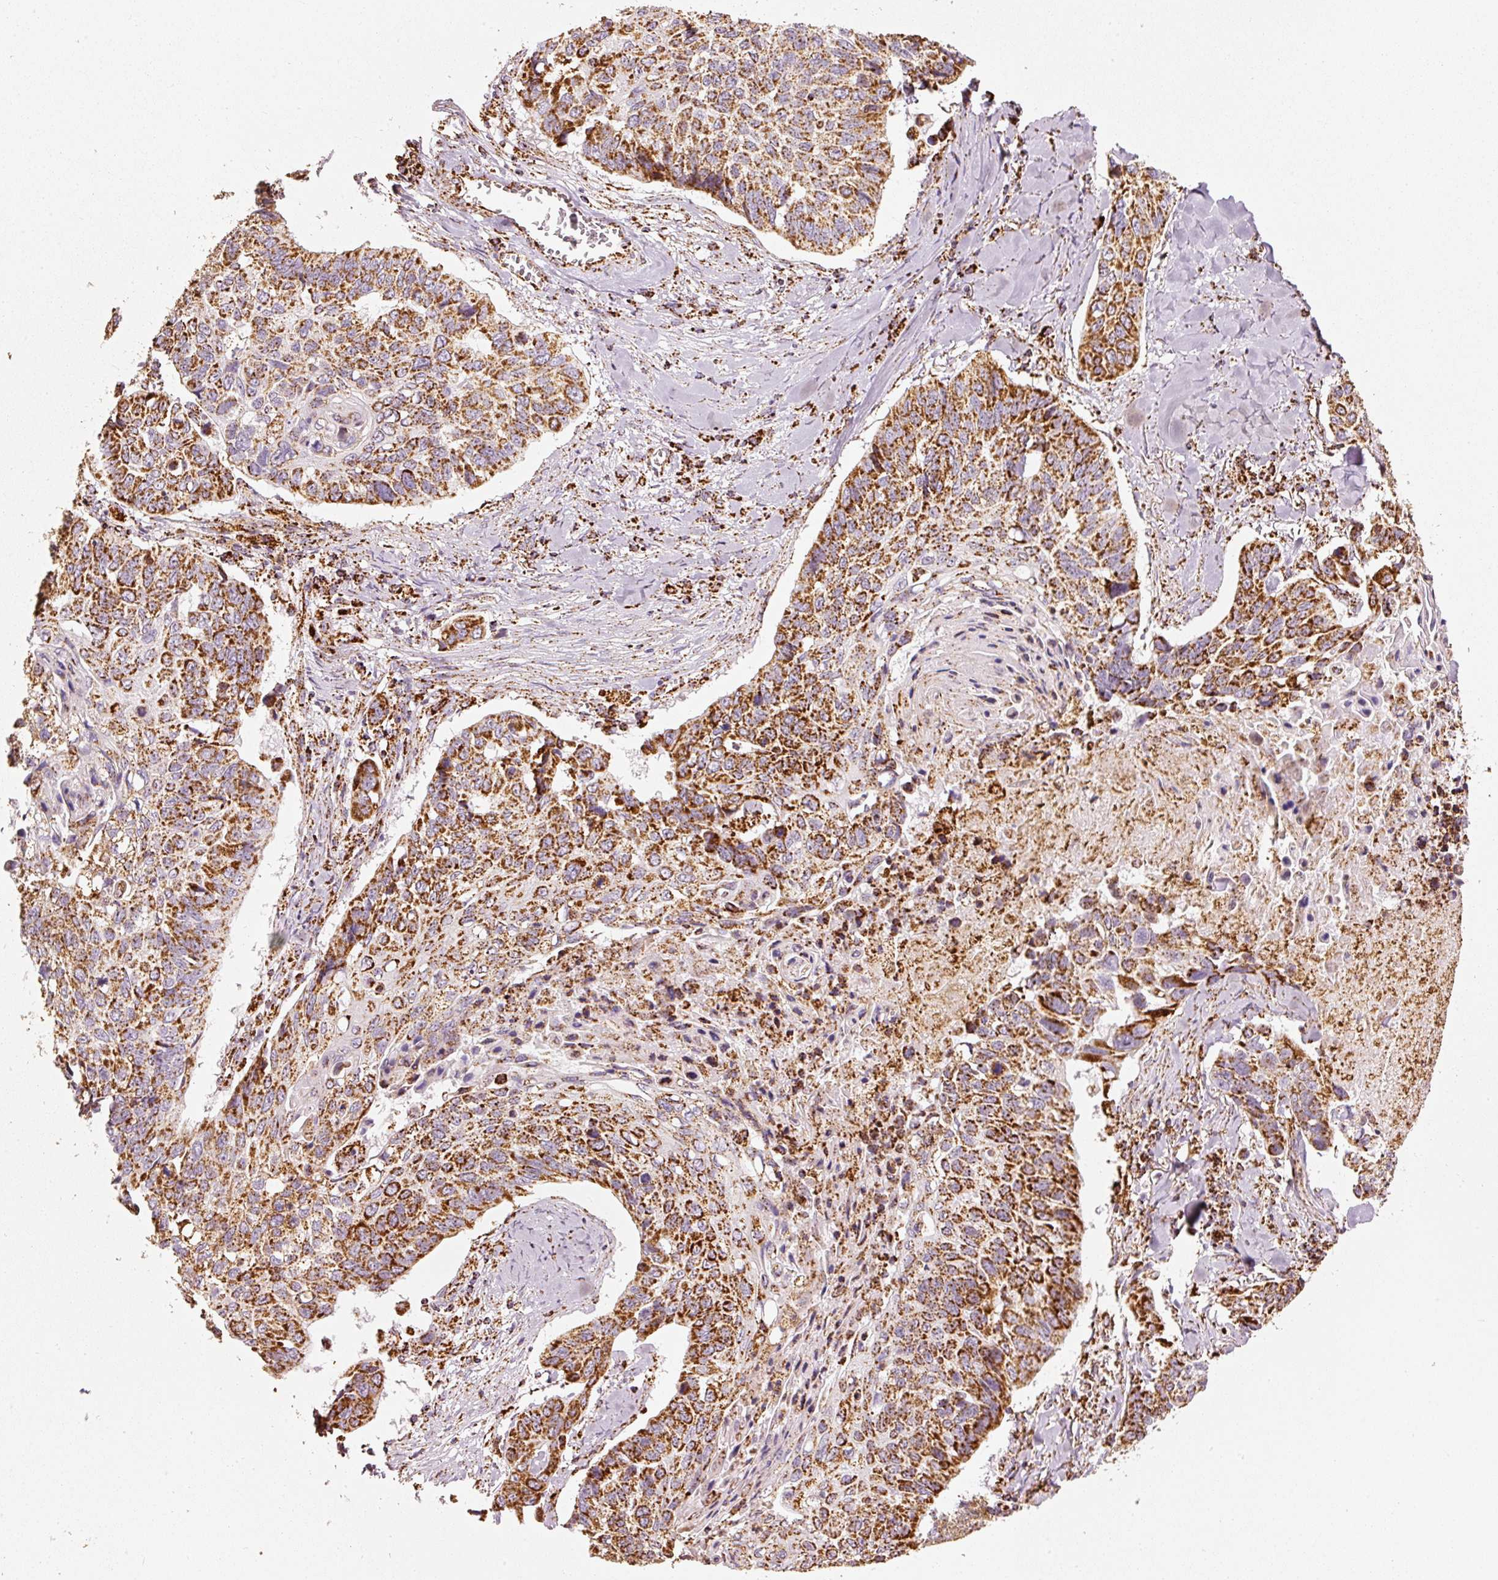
{"staining": {"intensity": "strong", "quantity": ">75%", "location": "cytoplasmic/membranous"}, "tissue": "lung cancer", "cell_type": "Tumor cells", "image_type": "cancer", "snomed": [{"axis": "morphology", "description": "Squamous cell carcinoma, NOS"}, {"axis": "topography", "description": "Lung"}], "caption": "Immunohistochemistry (IHC) (DAB (3,3'-diaminobenzidine)) staining of human lung cancer shows strong cytoplasmic/membranous protein positivity in approximately >75% of tumor cells. The protein is stained brown, and the nuclei are stained in blue (DAB IHC with brightfield microscopy, high magnification).", "gene": "UQCRC1", "patient": {"sex": "male", "age": 62}}